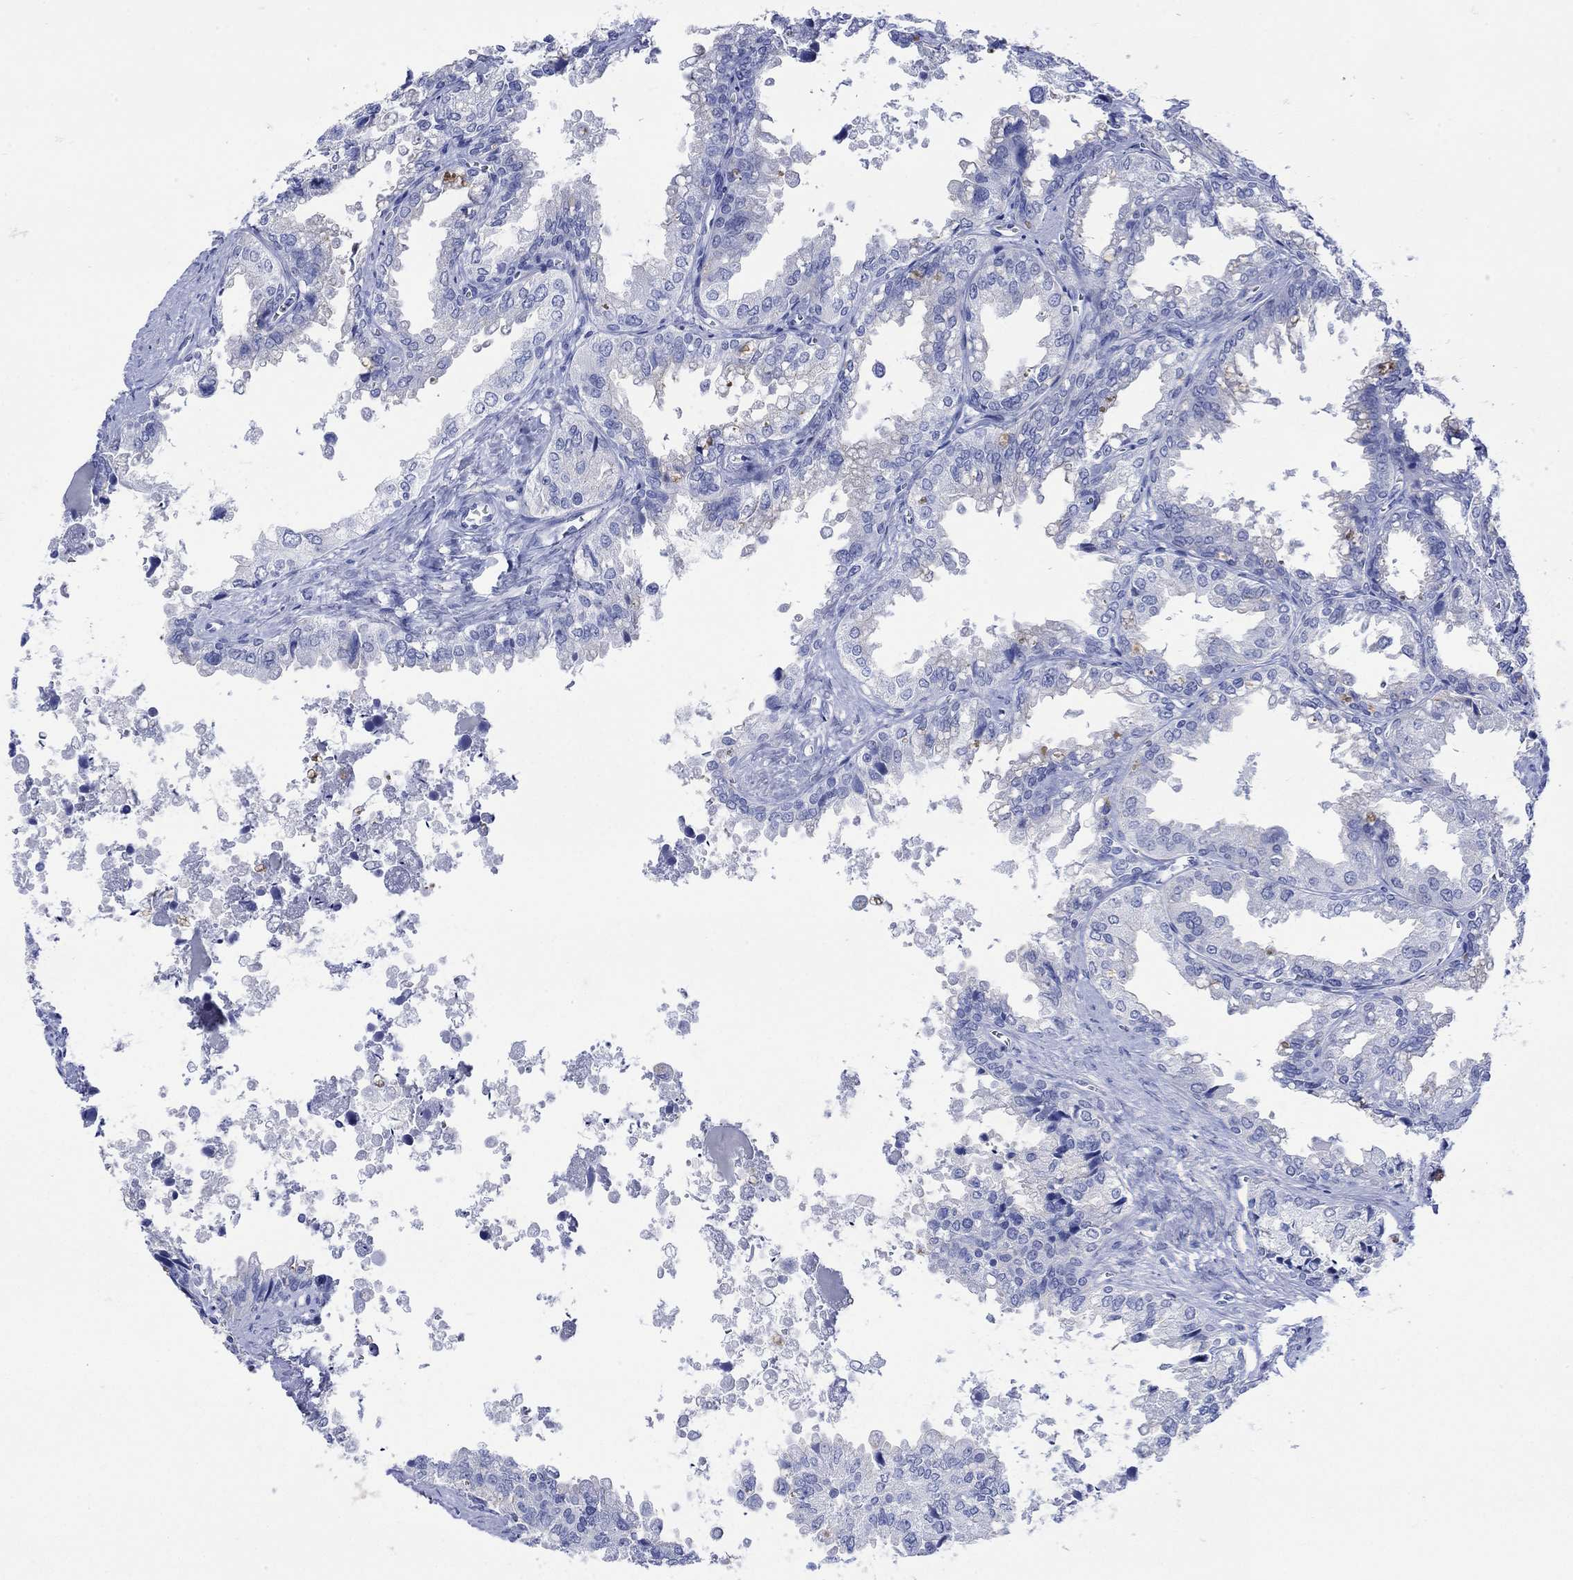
{"staining": {"intensity": "negative", "quantity": "none", "location": "none"}, "tissue": "seminal vesicle", "cell_type": "Glandular cells", "image_type": "normal", "snomed": [{"axis": "morphology", "description": "Normal tissue, NOS"}, {"axis": "topography", "description": "Seminal veicle"}], "caption": "This is an immunohistochemistry (IHC) photomicrograph of unremarkable seminal vesicle. There is no staining in glandular cells.", "gene": "LINGO3", "patient": {"sex": "male", "age": 67}}